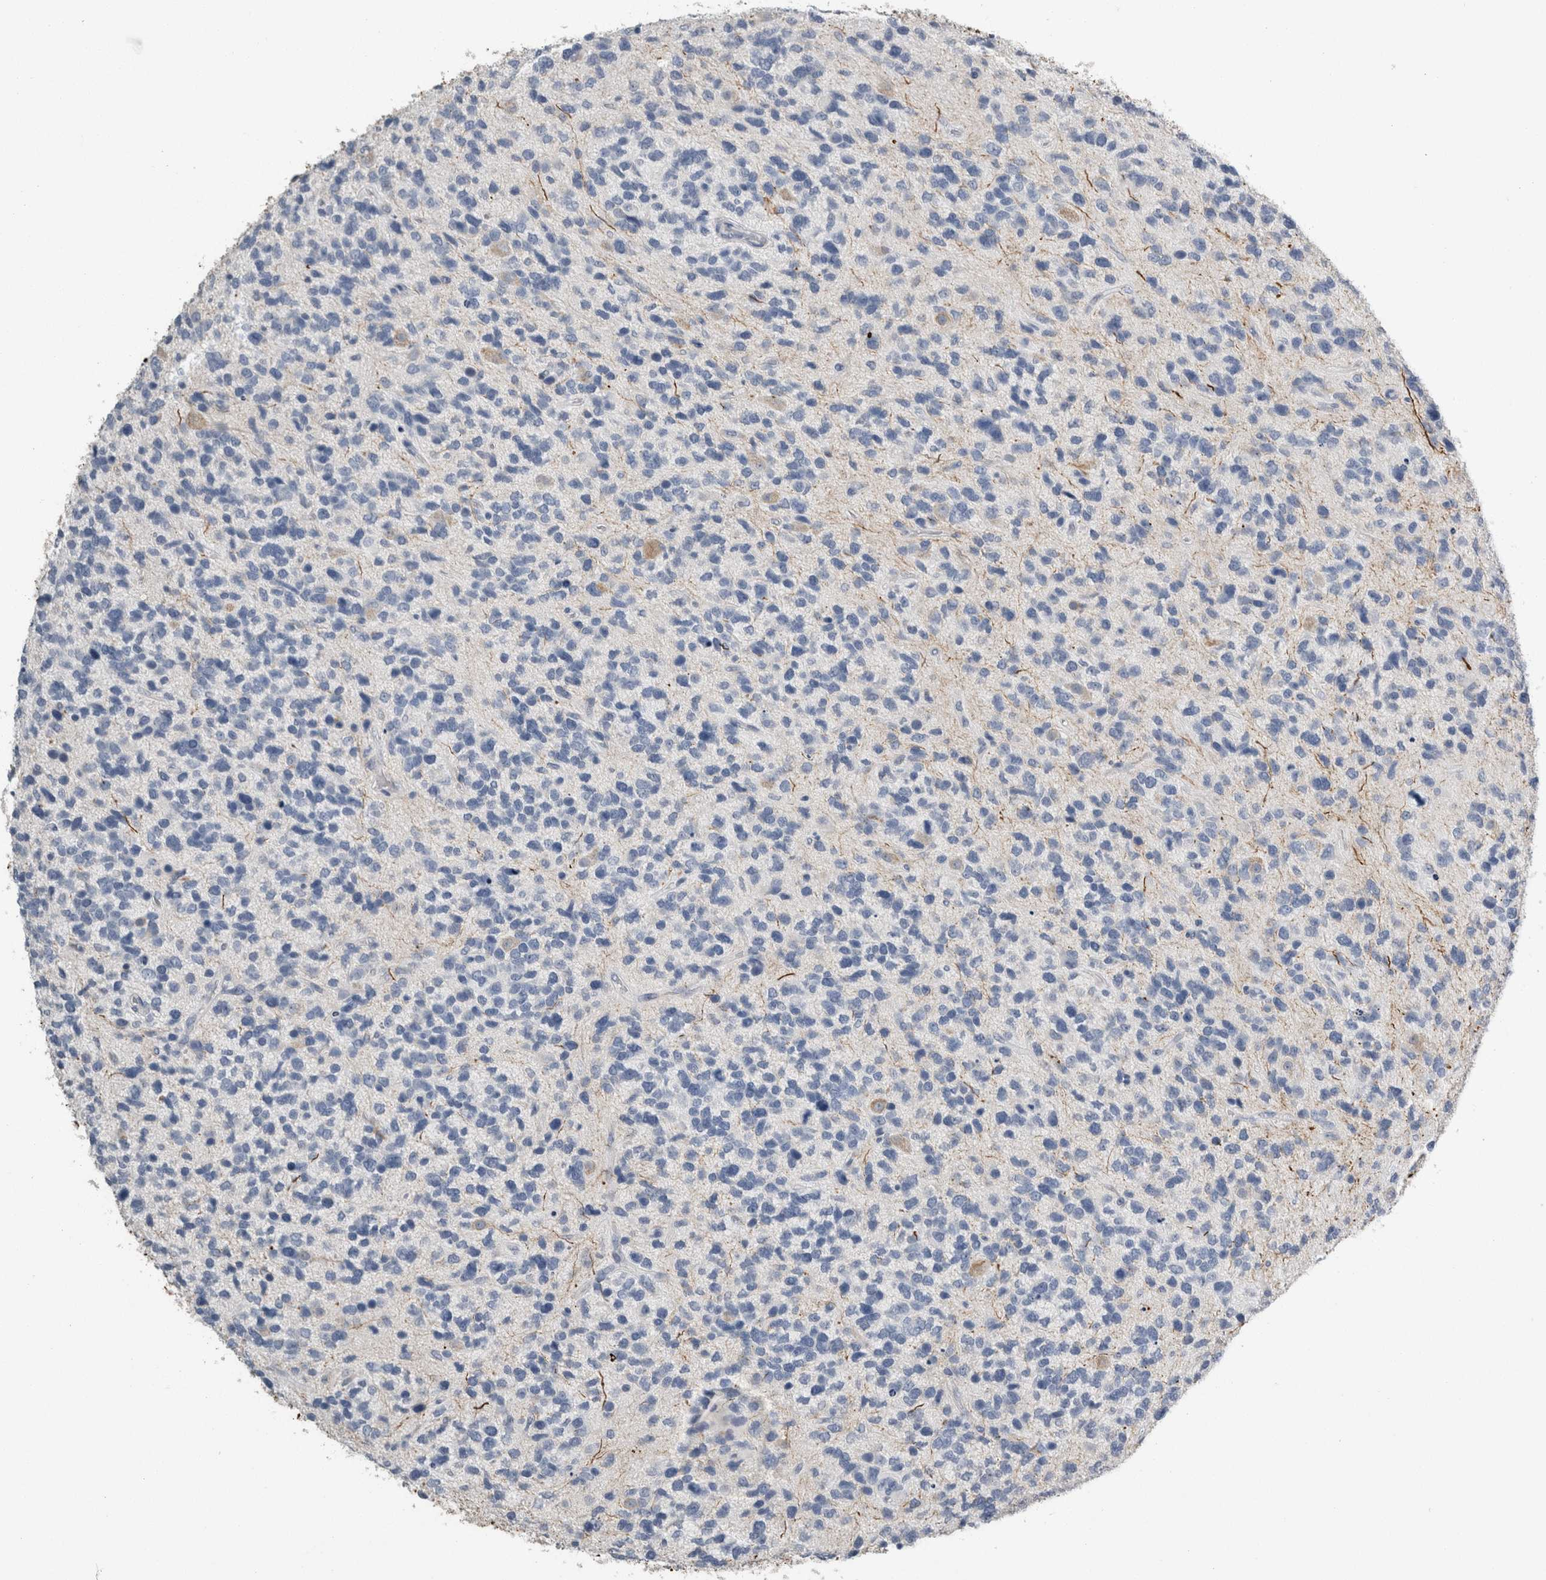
{"staining": {"intensity": "negative", "quantity": "none", "location": "none"}, "tissue": "glioma", "cell_type": "Tumor cells", "image_type": "cancer", "snomed": [{"axis": "morphology", "description": "Glioma, malignant, High grade"}, {"axis": "topography", "description": "Brain"}], "caption": "This is an immunohistochemistry histopathology image of human glioma. There is no staining in tumor cells.", "gene": "NEFM", "patient": {"sex": "female", "age": 58}}